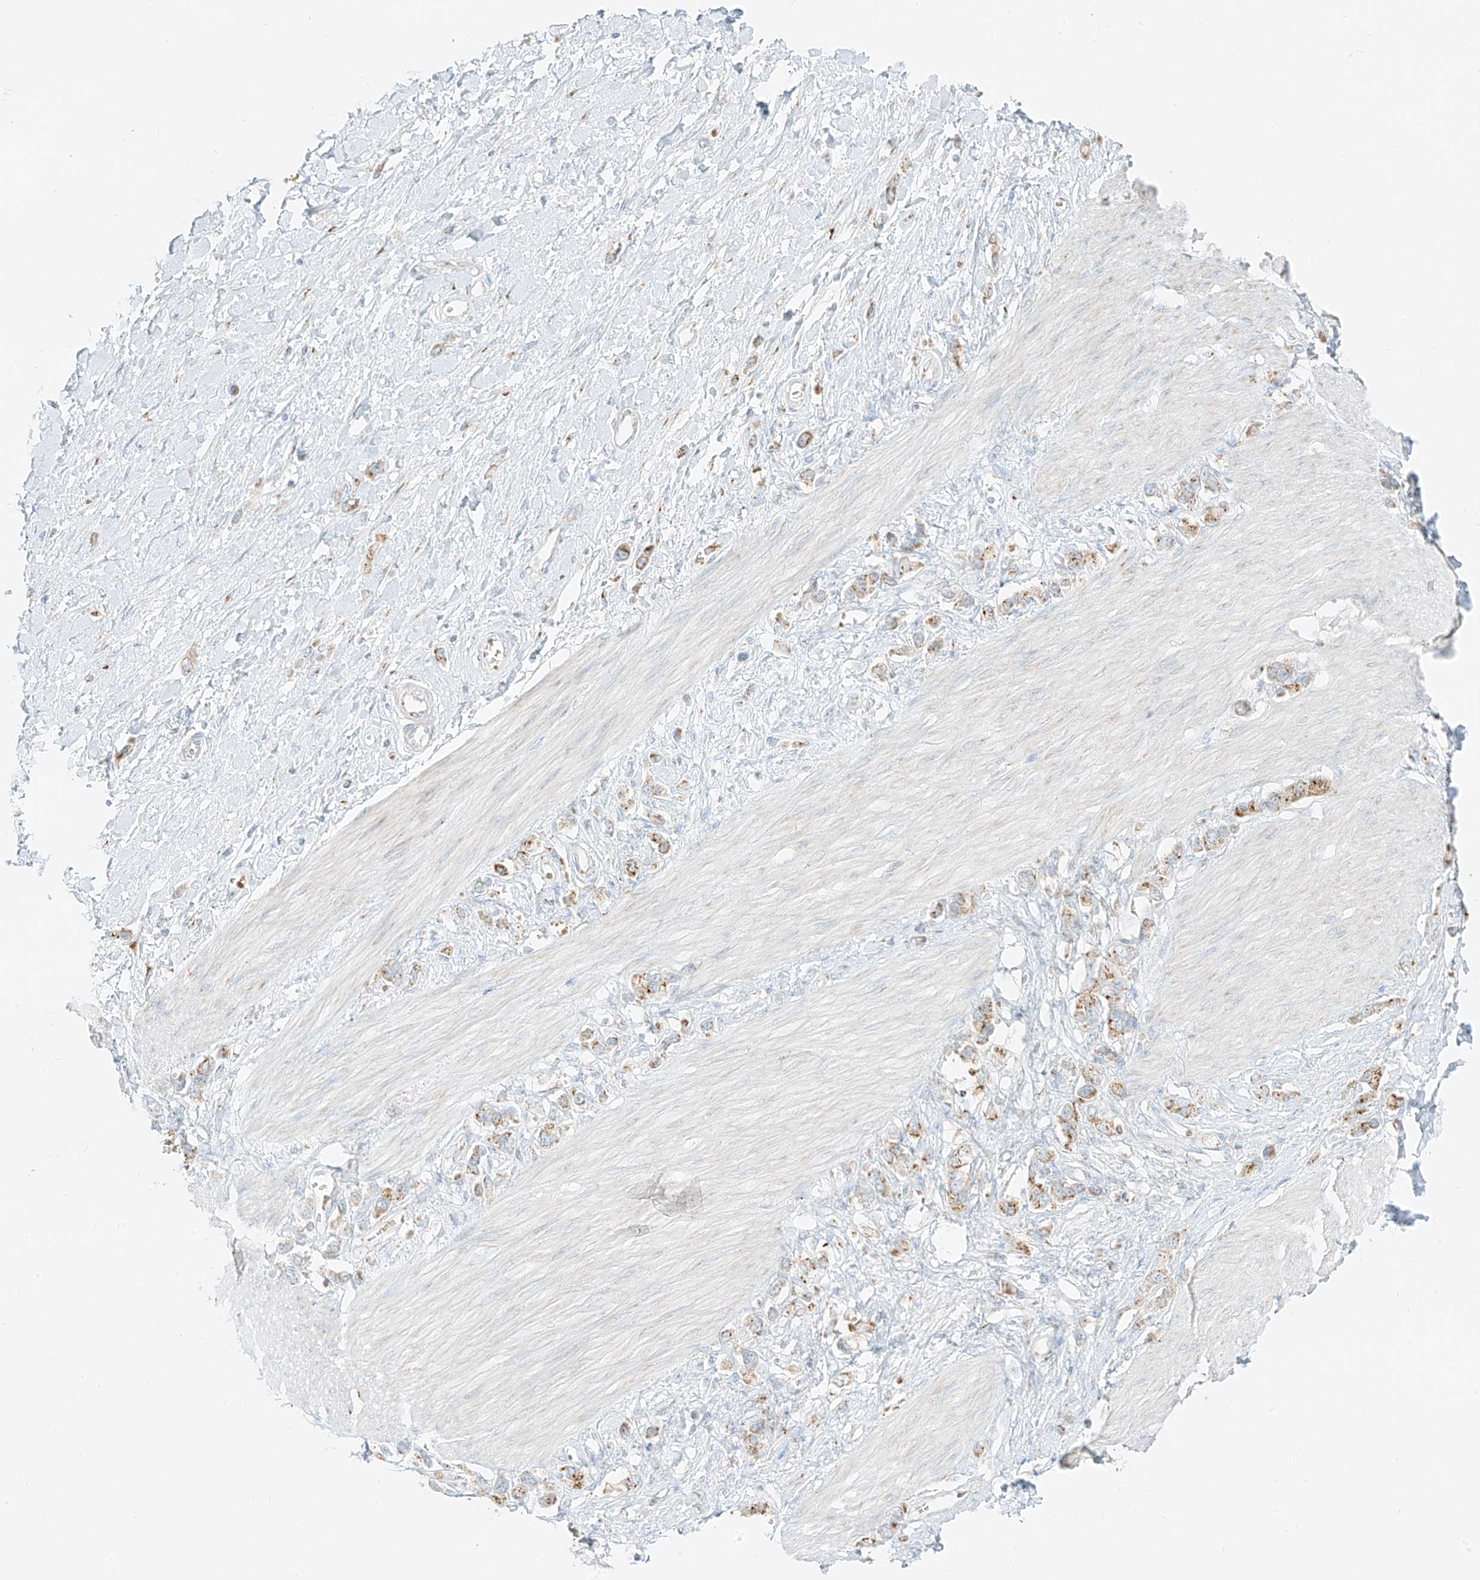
{"staining": {"intensity": "moderate", "quantity": ">75%", "location": "cytoplasmic/membranous"}, "tissue": "stomach cancer", "cell_type": "Tumor cells", "image_type": "cancer", "snomed": [{"axis": "morphology", "description": "Normal tissue, NOS"}, {"axis": "morphology", "description": "Adenocarcinoma, NOS"}, {"axis": "topography", "description": "Stomach, upper"}, {"axis": "topography", "description": "Stomach"}], "caption": "An immunohistochemistry image of neoplastic tissue is shown. Protein staining in brown labels moderate cytoplasmic/membranous positivity in adenocarcinoma (stomach) within tumor cells.", "gene": "TMEM87B", "patient": {"sex": "female", "age": 65}}